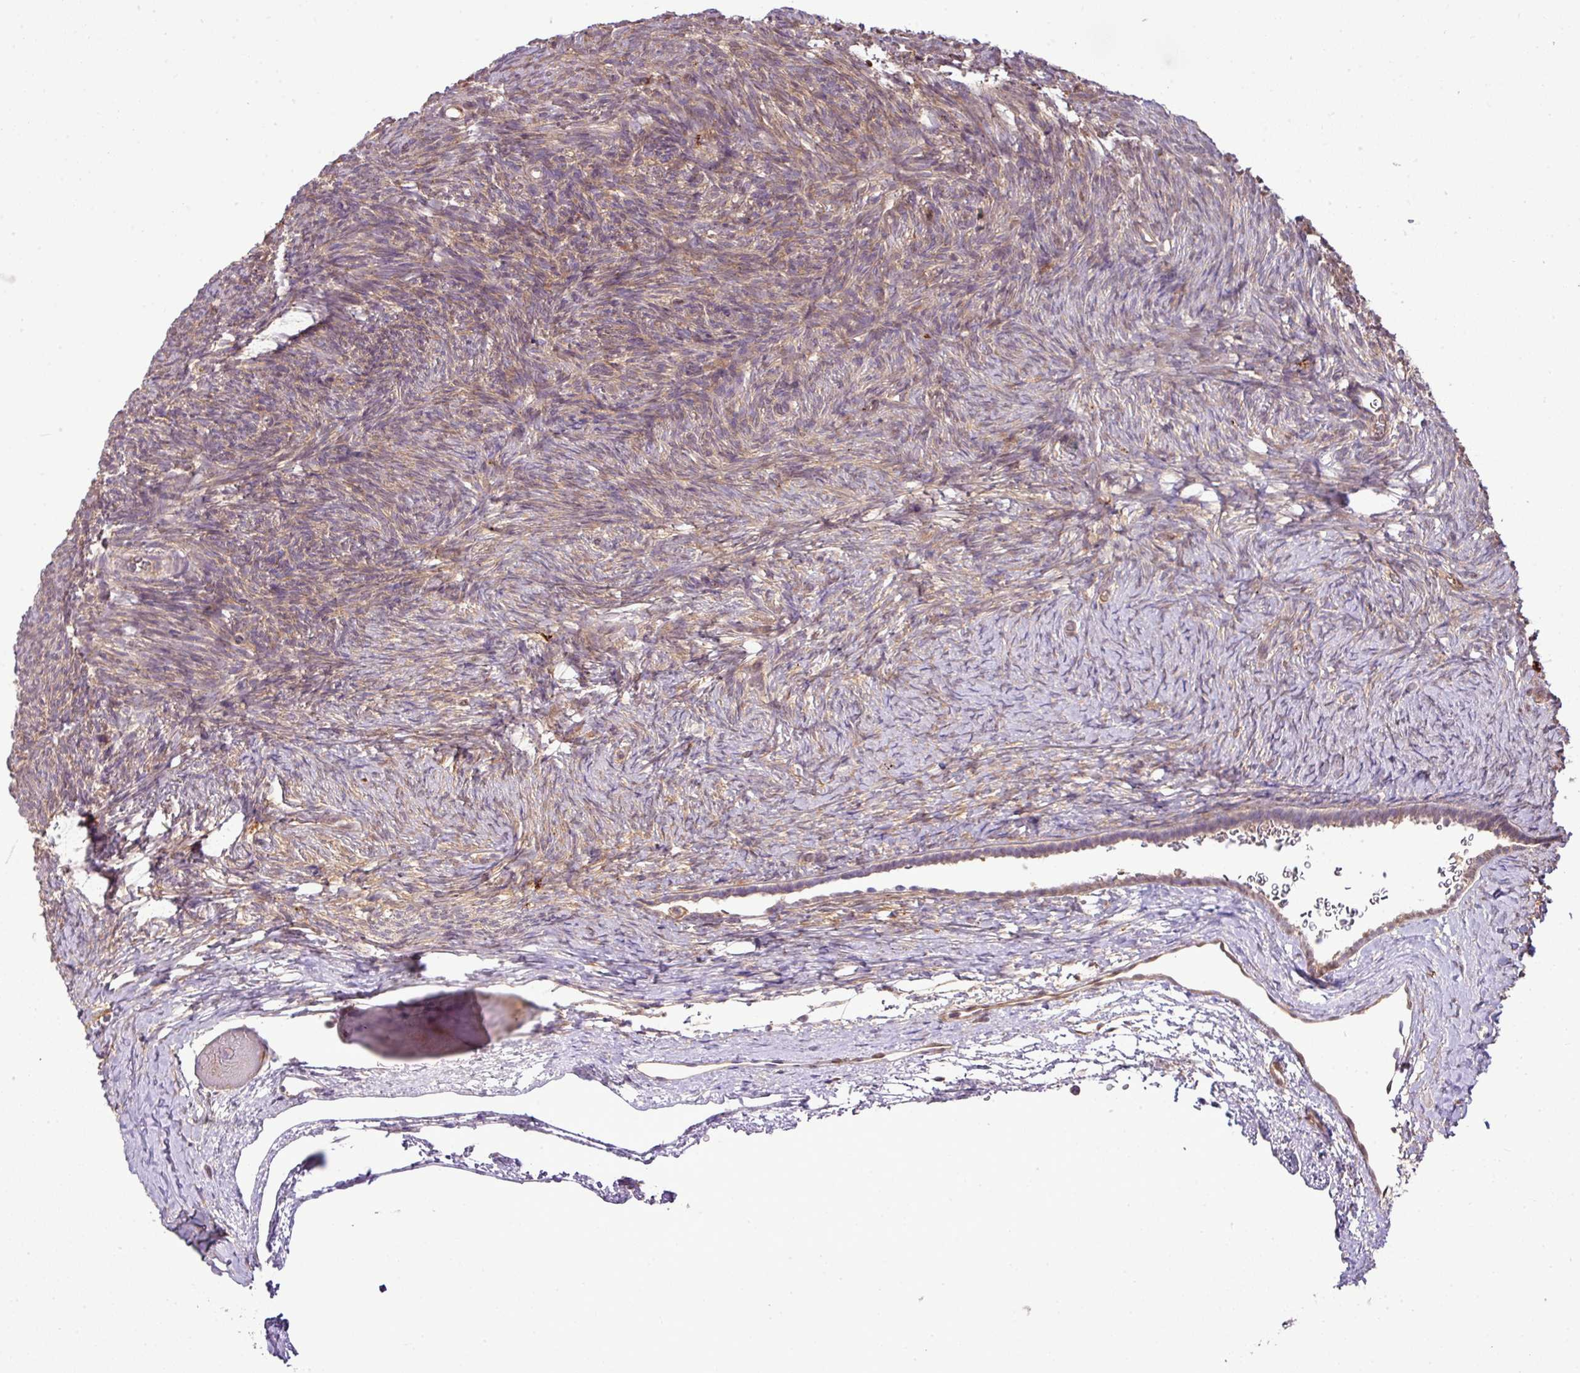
{"staining": {"intensity": "moderate", "quantity": ">75%", "location": "cytoplasmic/membranous"}, "tissue": "ovary", "cell_type": "Follicle cells", "image_type": "normal", "snomed": [{"axis": "morphology", "description": "Normal tissue, NOS"}, {"axis": "topography", "description": "Ovary"}], "caption": "A photomicrograph of human ovary stained for a protein exhibits moderate cytoplasmic/membranous brown staining in follicle cells. The staining is performed using DAB (3,3'-diaminobenzidine) brown chromogen to label protein expression. The nuclei are counter-stained blue using hematoxylin.", "gene": "TMEM107", "patient": {"sex": "female", "age": 39}}